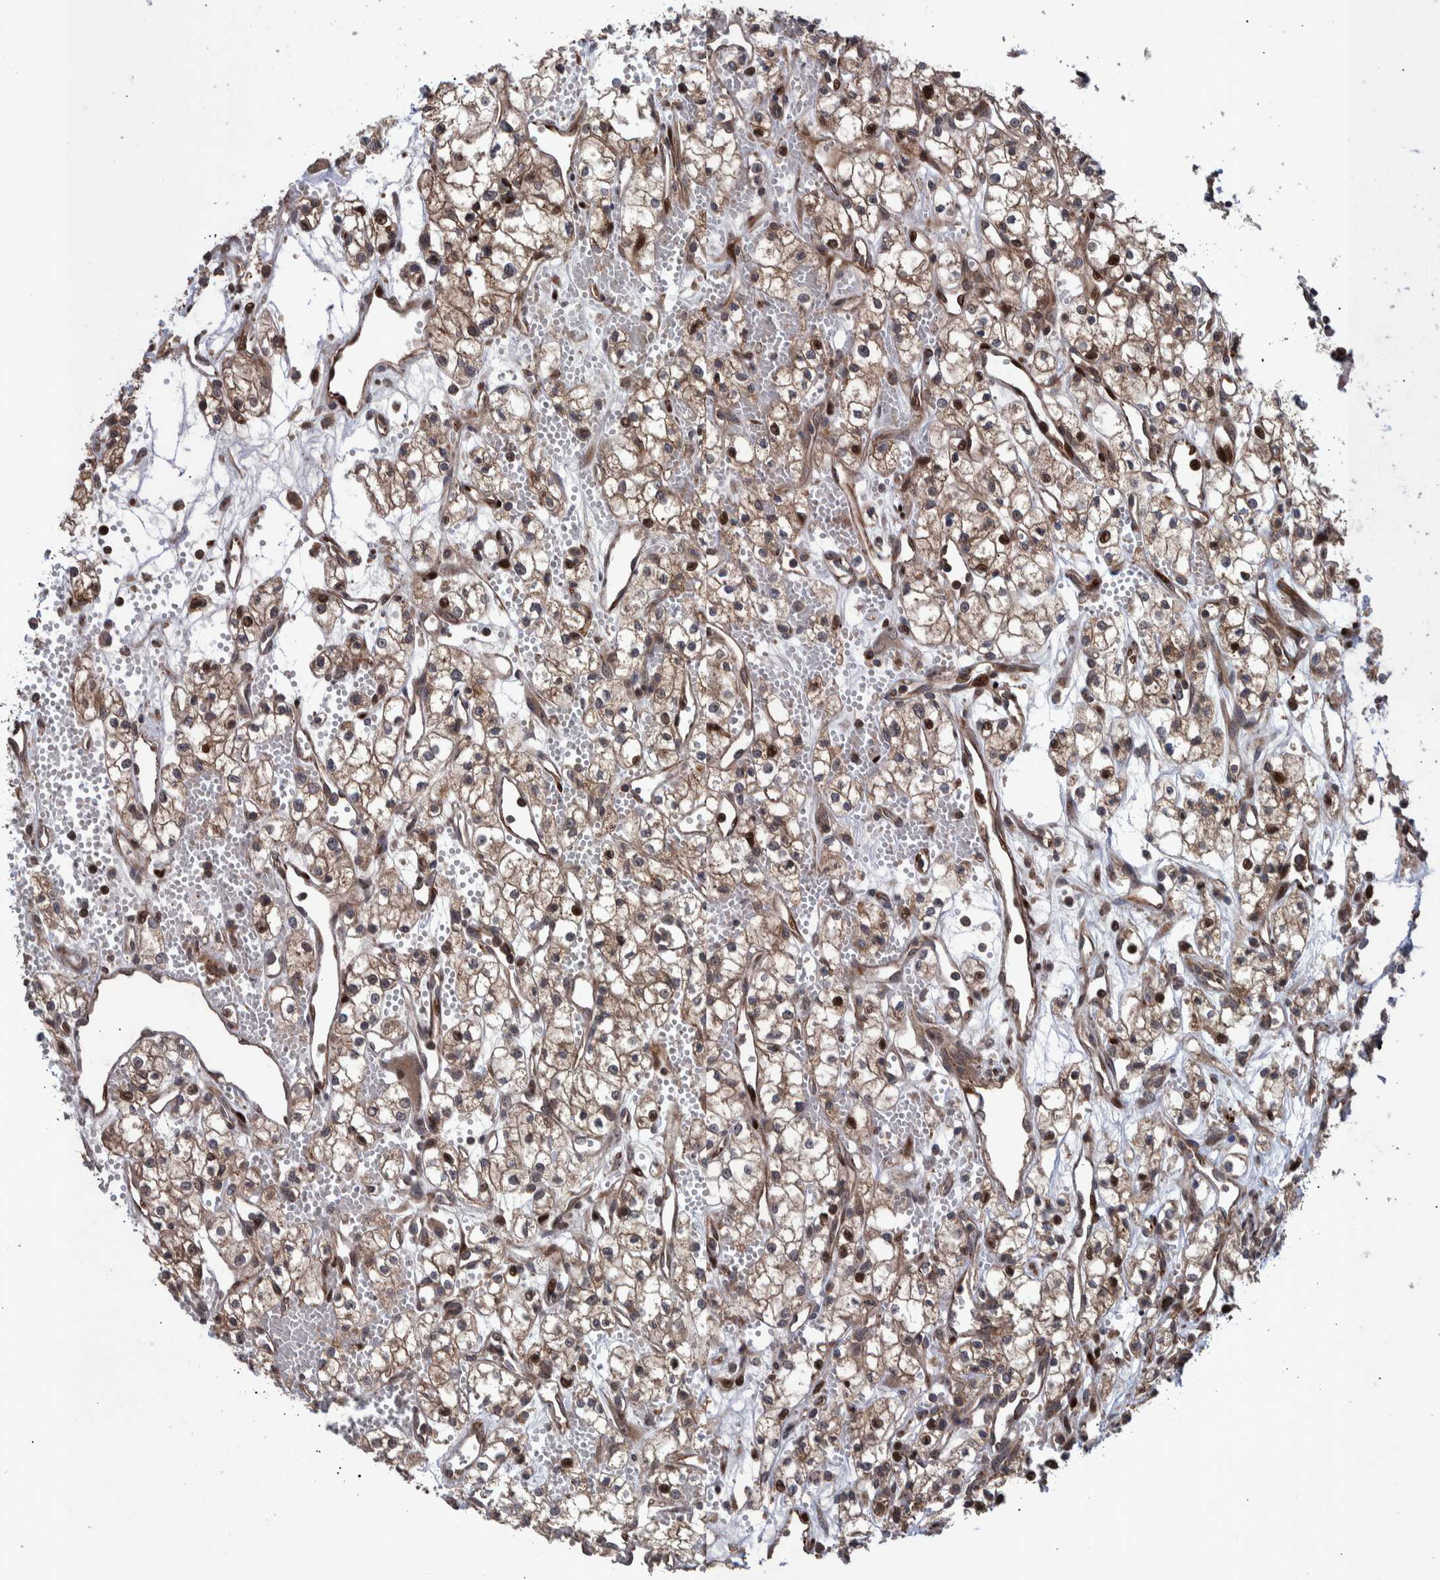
{"staining": {"intensity": "weak", "quantity": ">75%", "location": "cytoplasmic/membranous,nuclear"}, "tissue": "renal cancer", "cell_type": "Tumor cells", "image_type": "cancer", "snomed": [{"axis": "morphology", "description": "Adenocarcinoma, NOS"}, {"axis": "topography", "description": "Kidney"}], "caption": "Approximately >75% of tumor cells in human renal cancer reveal weak cytoplasmic/membranous and nuclear protein expression as visualized by brown immunohistochemical staining.", "gene": "SHISA6", "patient": {"sex": "male", "age": 59}}